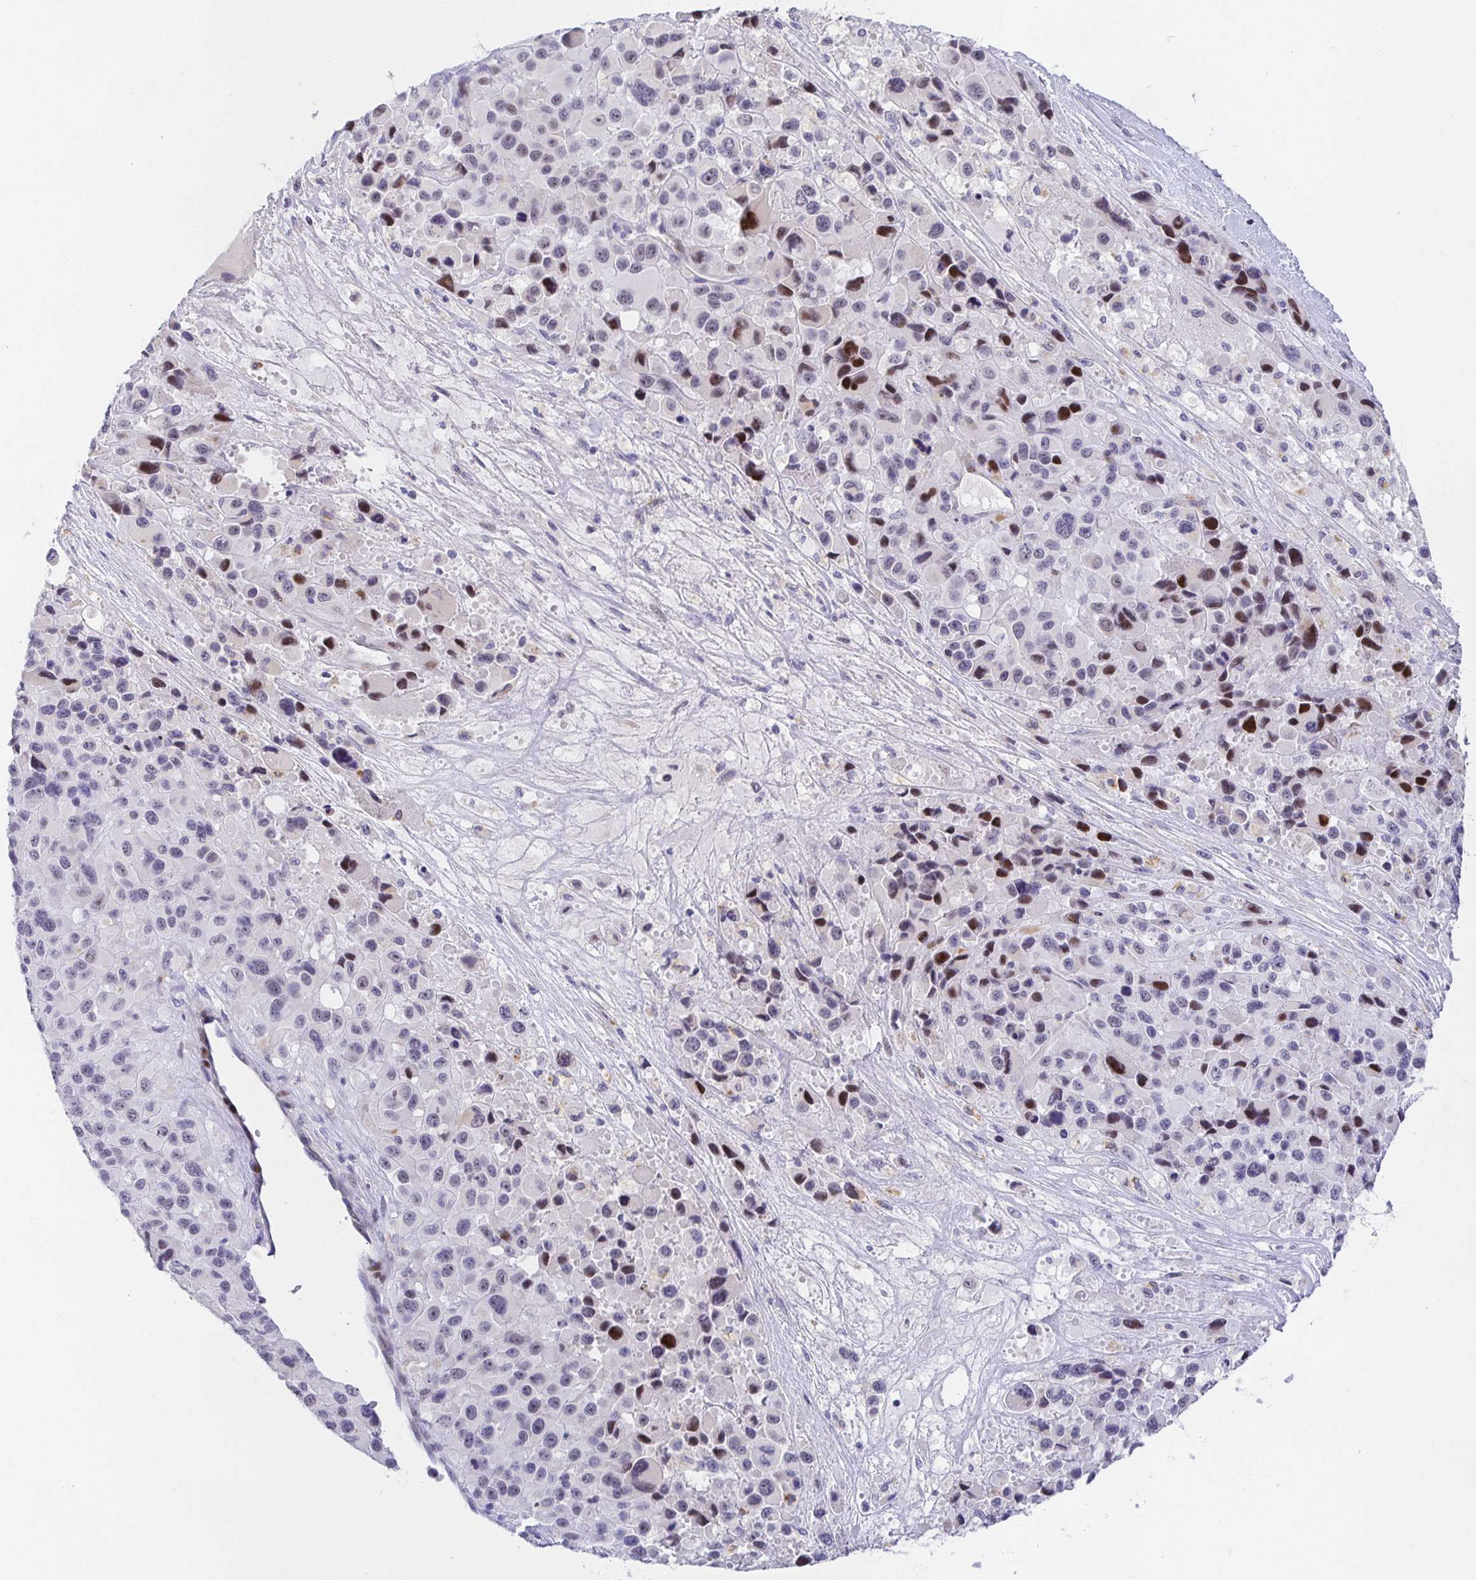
{"staining": {"intensity": "moderate", "quantity": "<25%", "location": "nuclear"}, "tissue": "melanoma", "cell_type": "Tumor cells", "image_type": "cancer", "snomed": [{"axis": "morphology", "description": "Malignant melanoma, Metastatic site"}, {"axis": "topography", "description": "Lymph node"}], "caption": "Protein analysis of melanoma tissue exhibits moderate nuclear staining in about <25% of tumor cells.", "gene": "KBTBD13", "patient": {"sex": "female", "age": 65}}